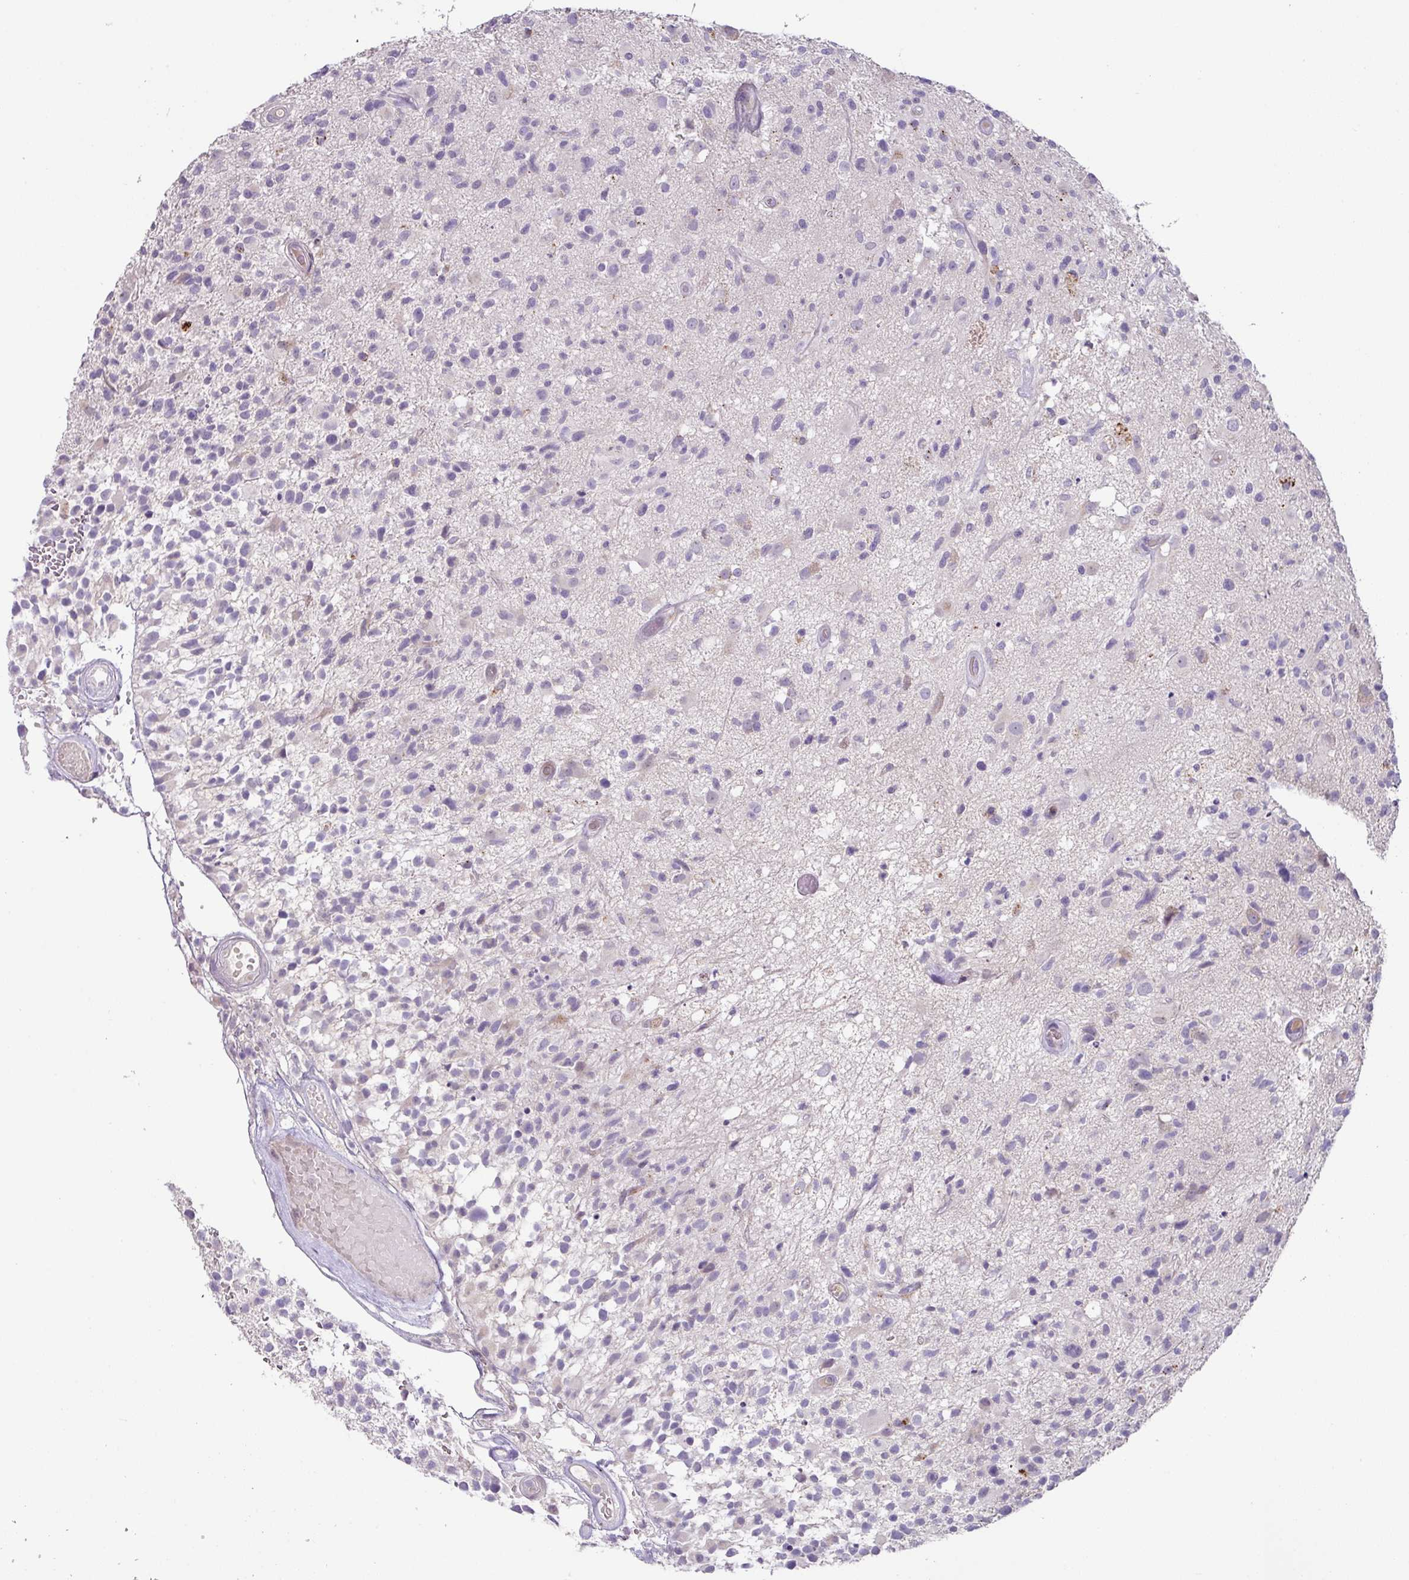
{"staining": {"intensity": "negative", "quantity": "none", "location": "none"}, "tissue": "glioma", "cell_type": "Tumor cells", "image_type": "cancer", "snomed": [{"axis": "morphology", "description": "Glioma, malignant, High grade"}, {"axis": "morphology", "description": "Glioblastoma, NOS"}, {"axis": "topography", "description": "Brain"}], "caption": "Micrograph shows no significant protein expression in tumor cells of malignant glioma (high-grade).", "gene": "PLEKHH3", "patient": {"sex": "male", "age": 60}}